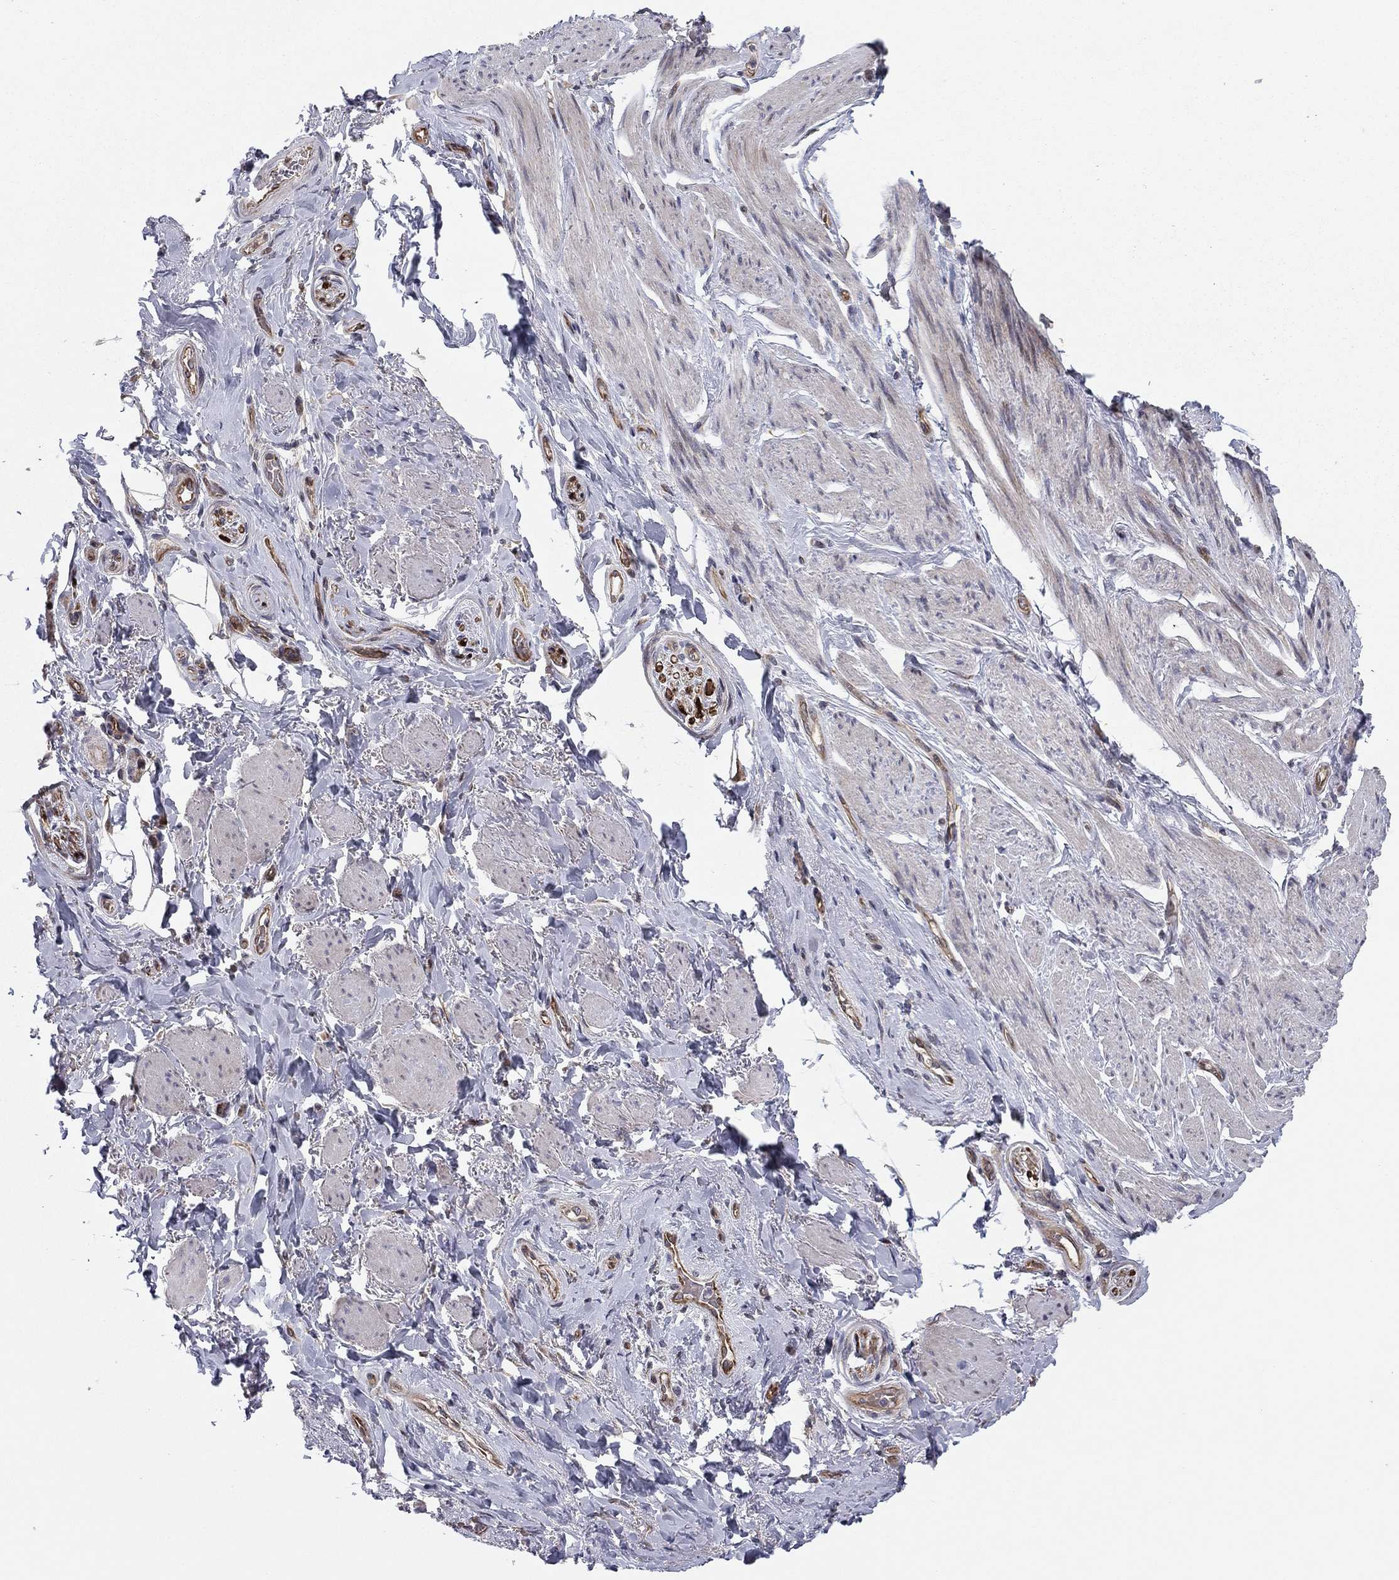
{"staining": {"intensity": "negative", "quantity": "none", "location": "none"}, "tissue": "soft tissue", "cell_type": "Fibroblasts", "image_type": "normal", "snomed": [{"axis": "morphology", "description": "Normal tissue, NOS"}, {"axis": "topography", "description": "Skeletal muscle"}, {"axis": "topography", "description": "Anal"}, {"axis": "topography", "description": "Peripheral nerve tissue"}], "caption": "Immunohistochemistry (IHC) of normal human soft tissue demonstrates no positivity in fibroblasts.", "gene": "BCL11A", "patient": {"sex": "male", "age": 53}}